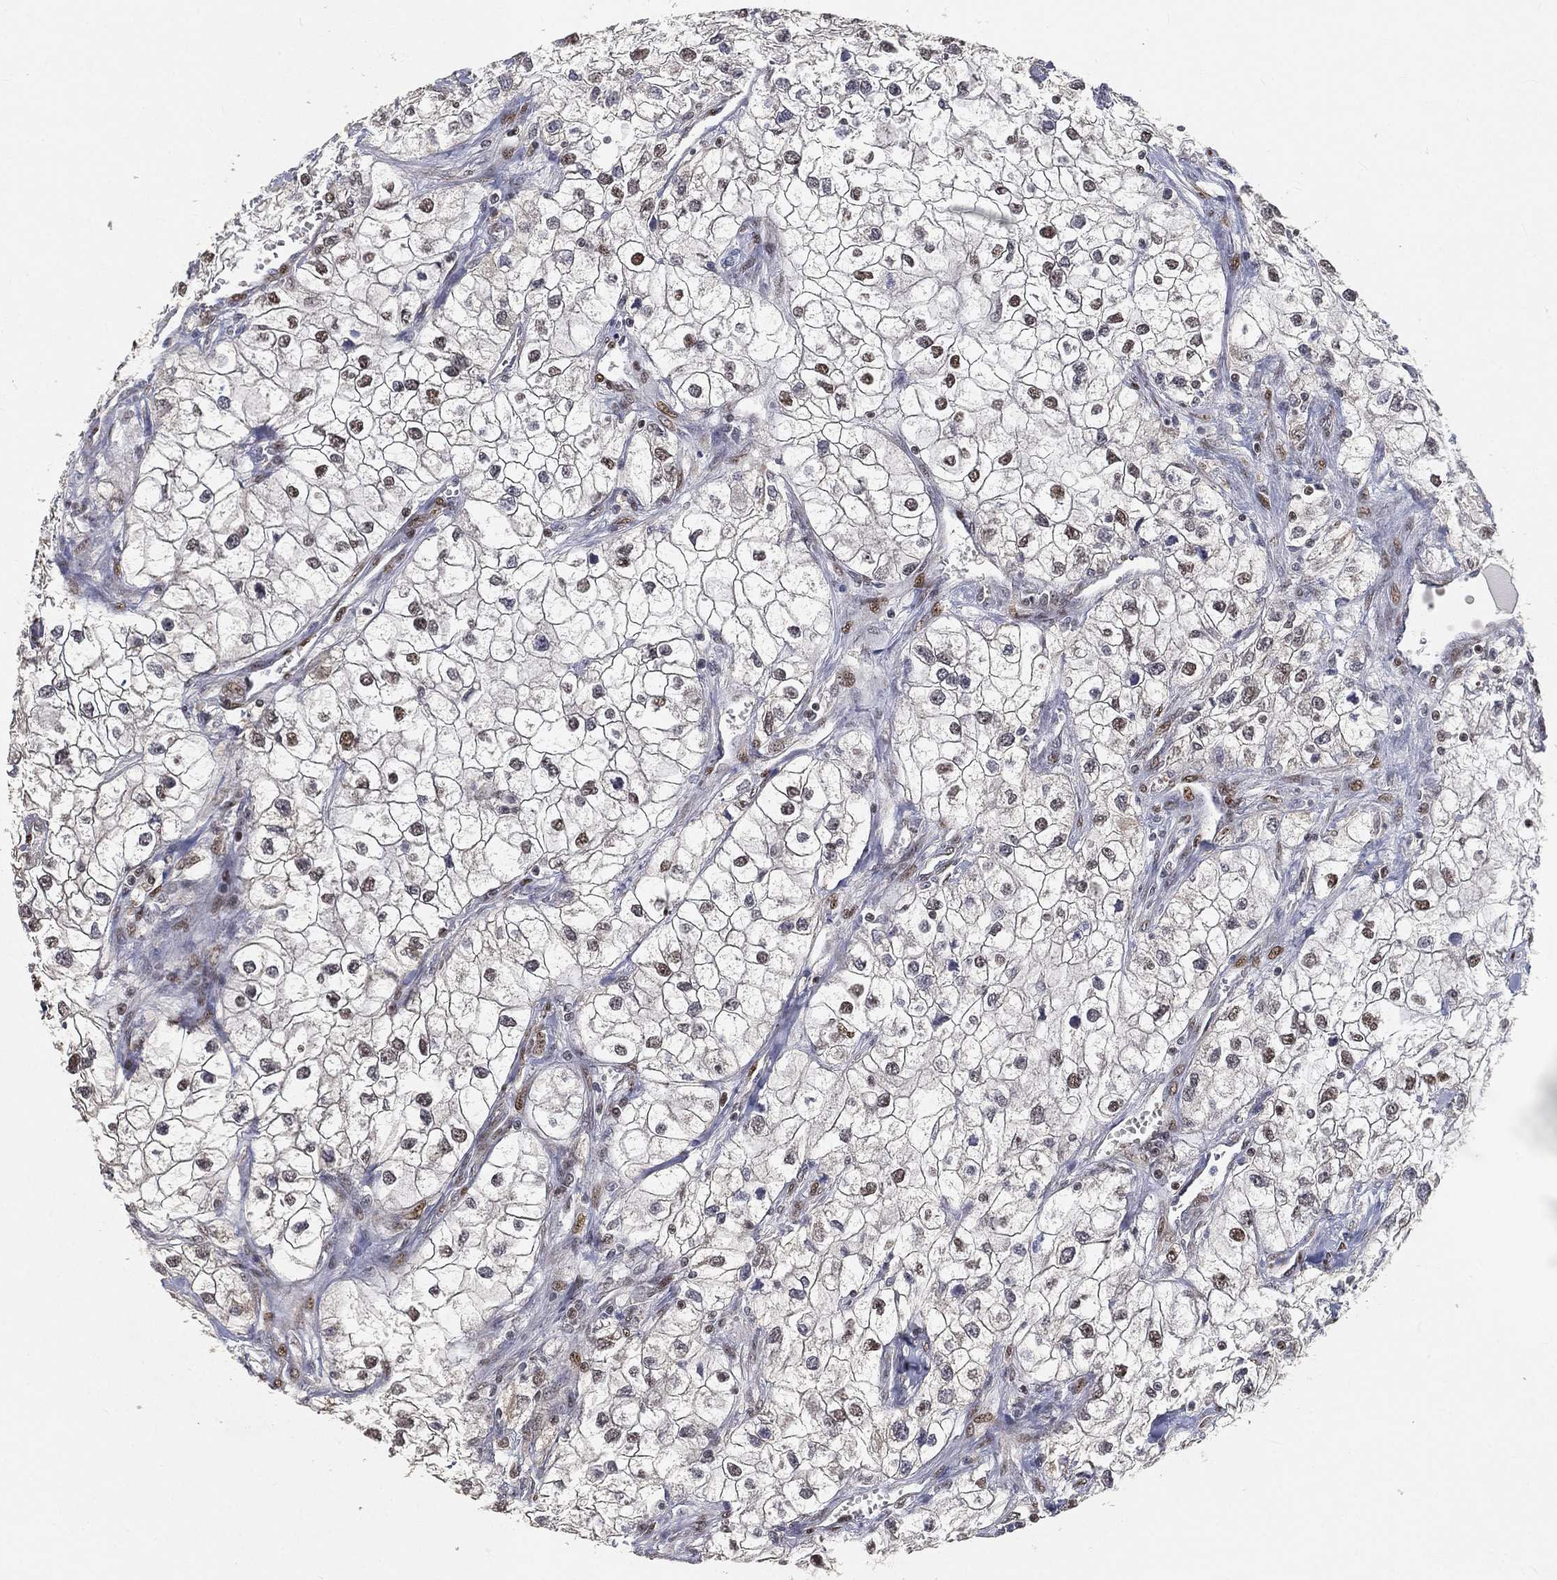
{"staining": {"intensity": "moderate", "quantity": "<25%", "location": "nuclear"}, "tissue": "renal cancer", "cell_type": "Tumor cells", "image_type": "cancer", "snomed": [{"axis": "morphology", "description": "Adenocarcinoma, NOS"}, {"axis": "topography", "description": "Kidney"}], "caption": "Immunohistochemical staining of human renal adenocarcinoma displays moderate nuclear protein expression in approximately <25% of tumor cells. (DAB IHC, brown staining for protein, blue staining for nuclei).", "gene": "CRTC3", "patient": {"sex": "male", "age": 59}}